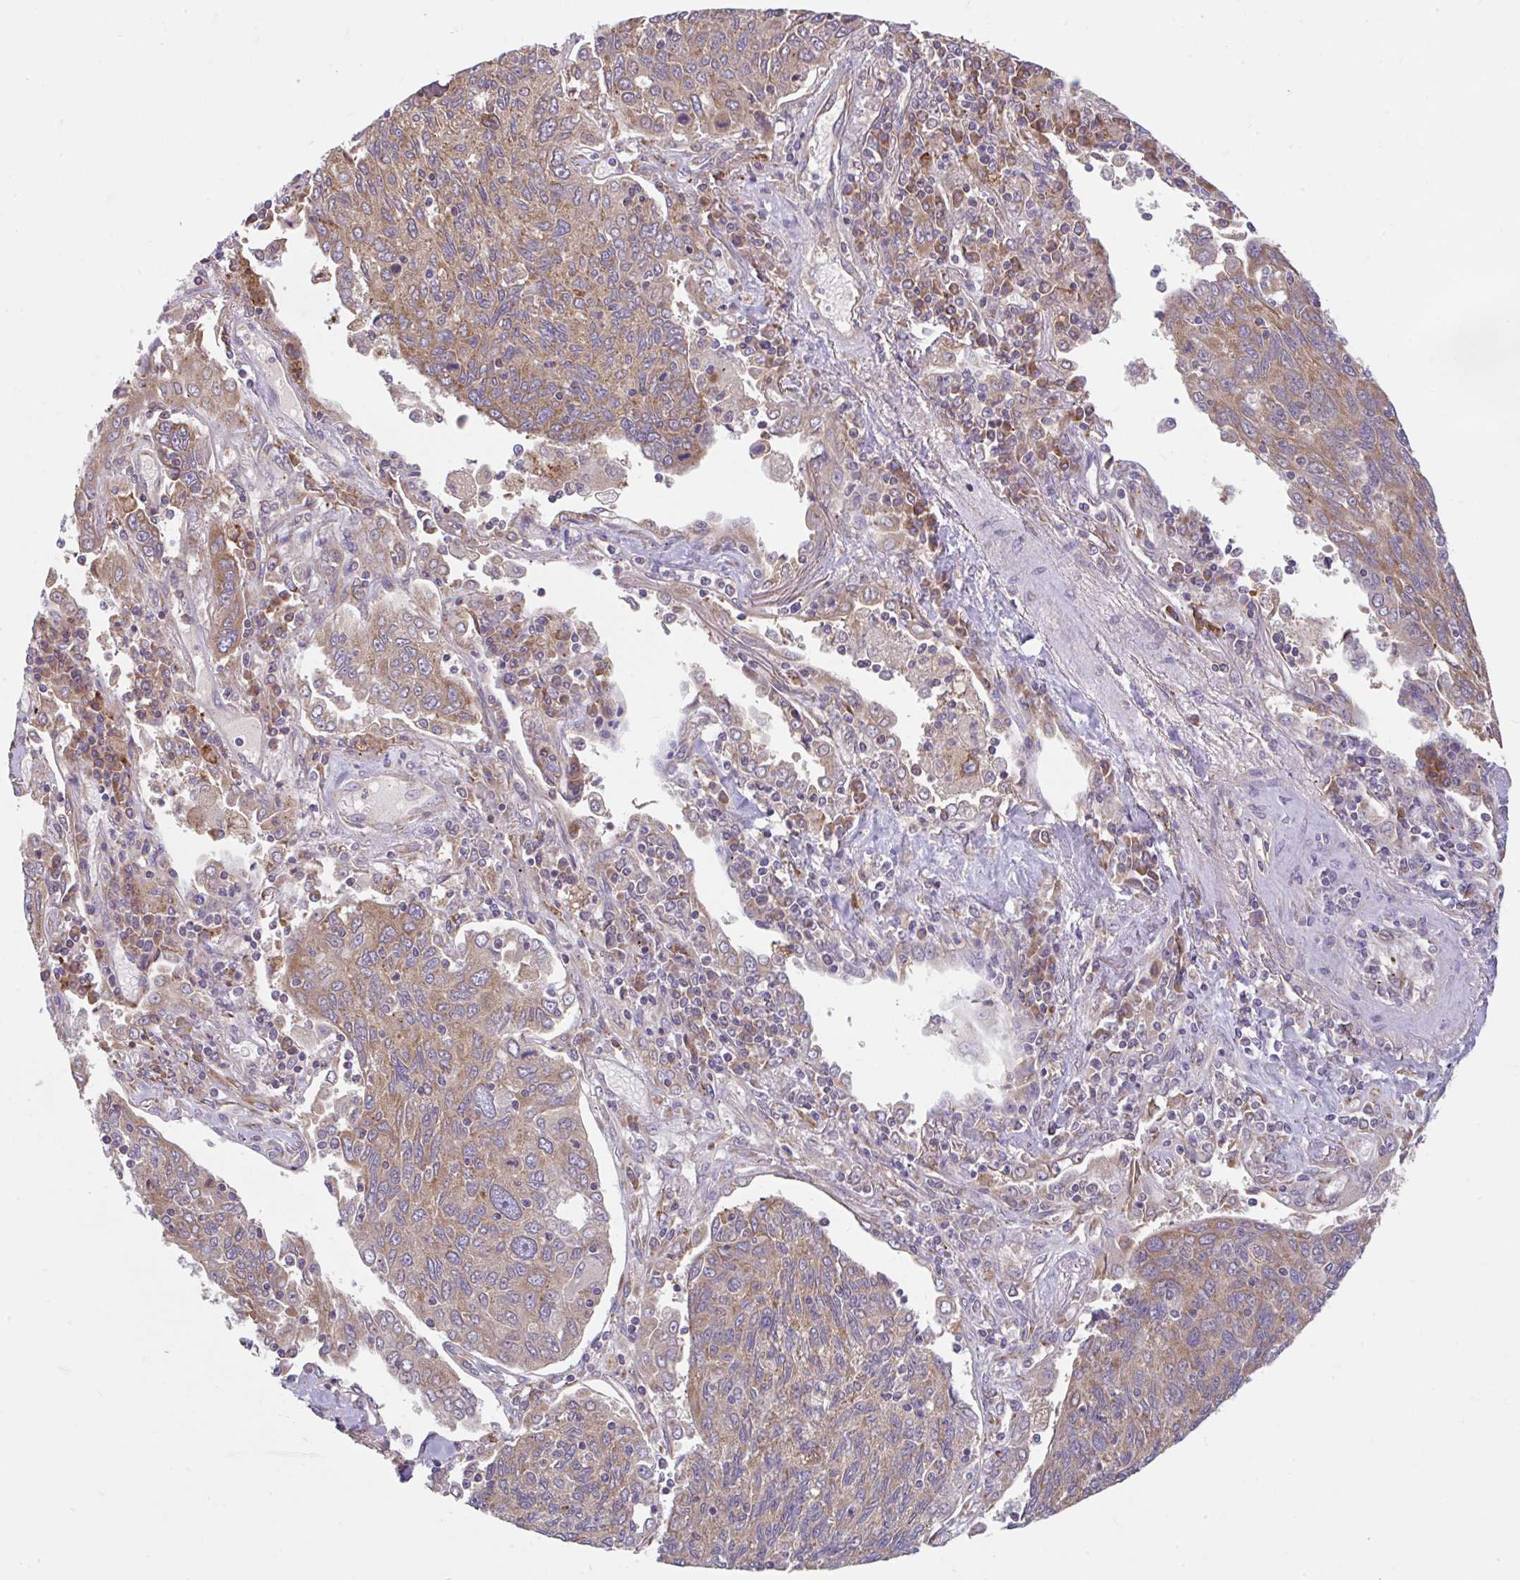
{"staining": {"intensity": "moderate", "quantity": "25%-75%", "location": "cytoplasmic/membranous"}, "tissue": "lung cancer", "cell_type": "Tumor cells", "image_type": "cancer", "snomed": [{"axis": "morphology", "description": "Squamous cell carcinoma, NOS"}, {"axis": "topography", "description": "Lung"}], "caption": "There is medium levels of moderate cytoplasmic/membranous staining in tumor cells of lung cancer, as demonstrated by immunohistochemical staining (brown color).", "gene": "RALBP1", "patient": {"sex": "female", "age": 66}}